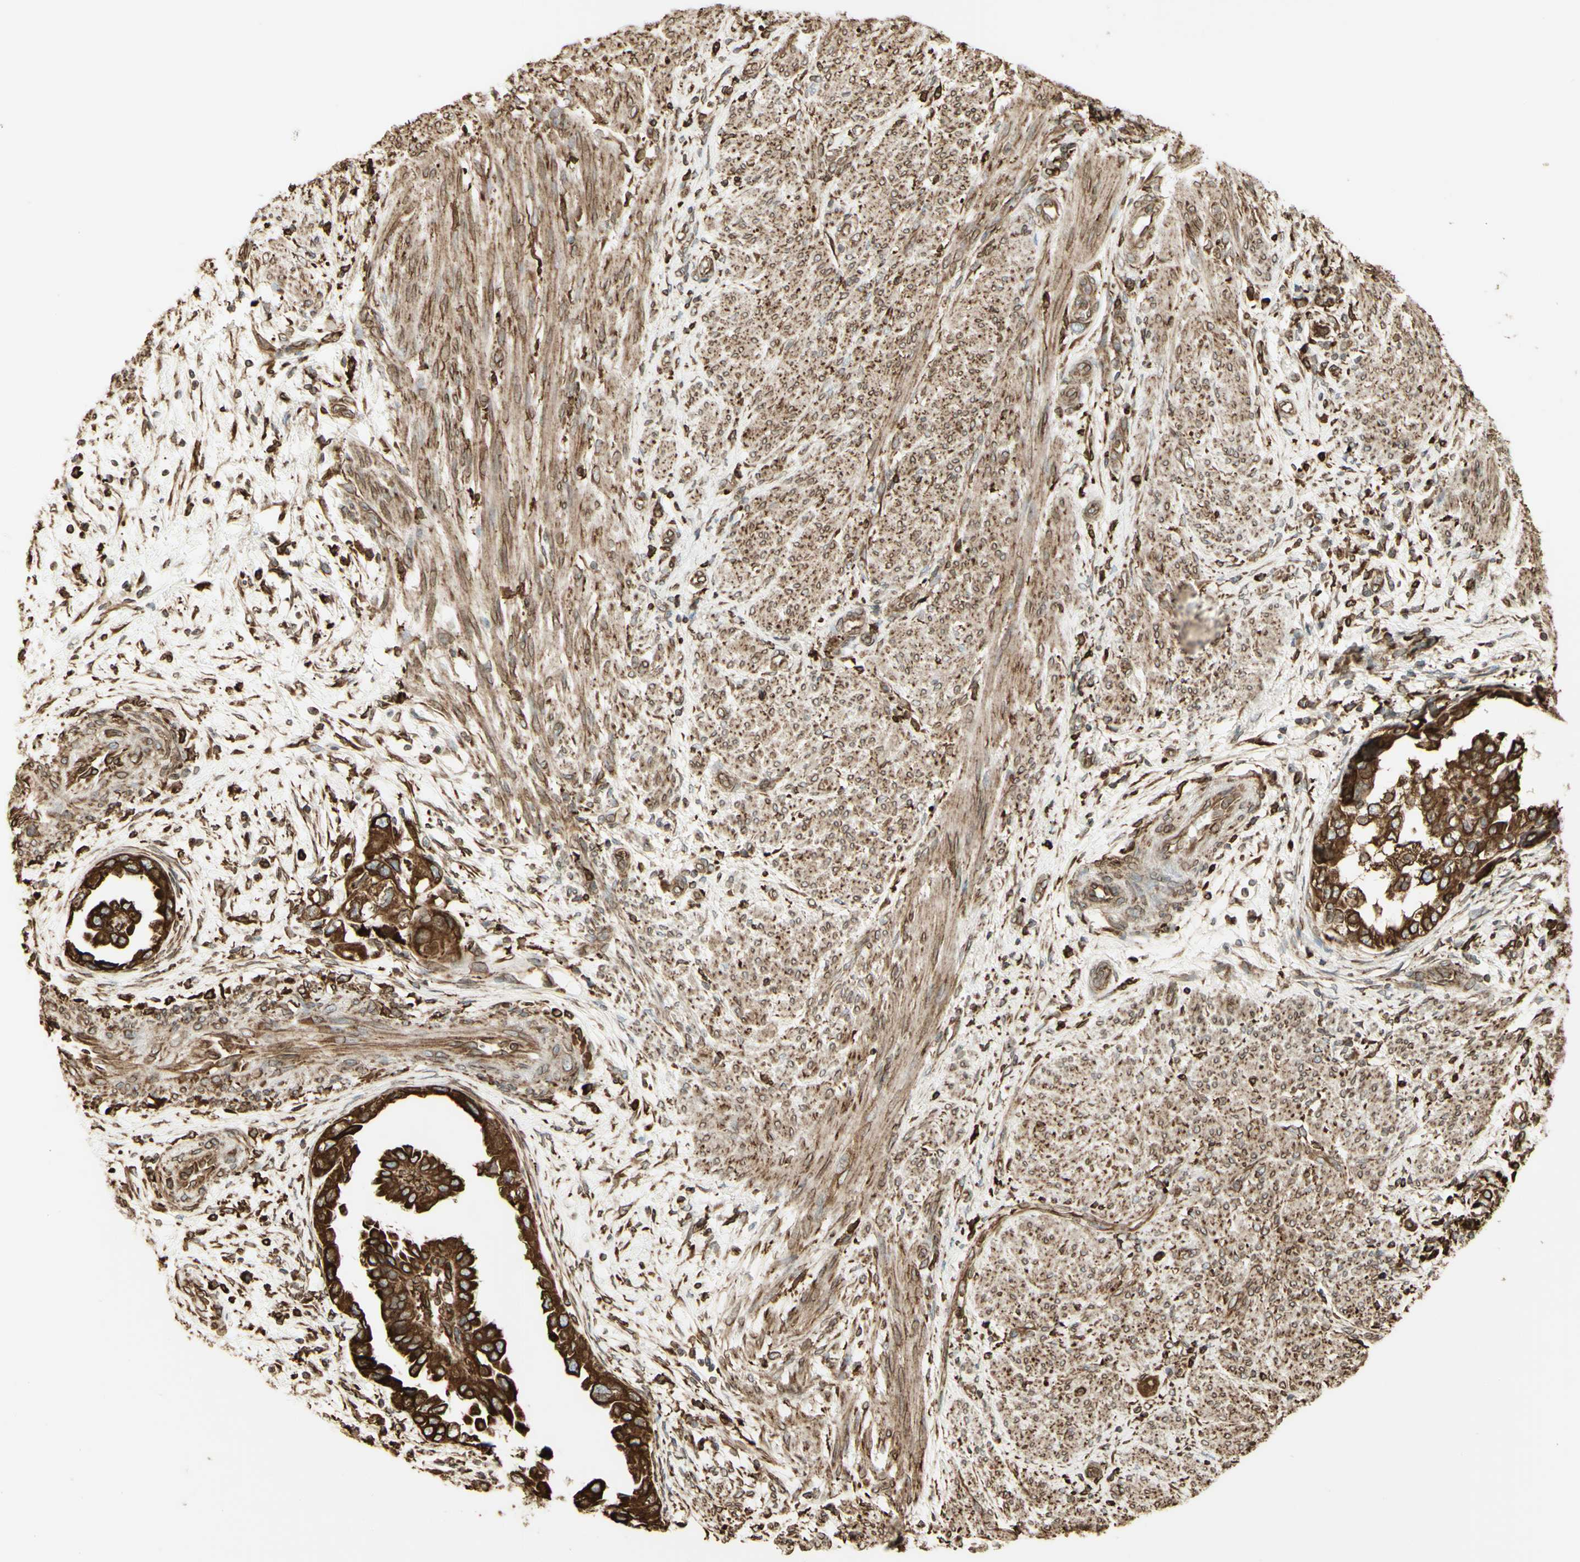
{"staining": {"intensity": "strong", "quantity": ">75%", "location": "cytoplasmic/membranous"}, "tissue": "endometrial cancer", "cell_type": "Tumor cells", "image_type": "cancer", "snomed": [{"axis": "morphology", "description": "Adenocarcinoma, NOS"}, {"axis": "topography", "description": "Endometrium"}], "caption": "Human endometrial cancer (adenocarcinoma) stained with a brown dye exhibits strong cytoplasmic/membranous positive positivity in about >75% of tumor cells.", "gene": "CANX", "patient": {"sex": "female", "age": 85}}